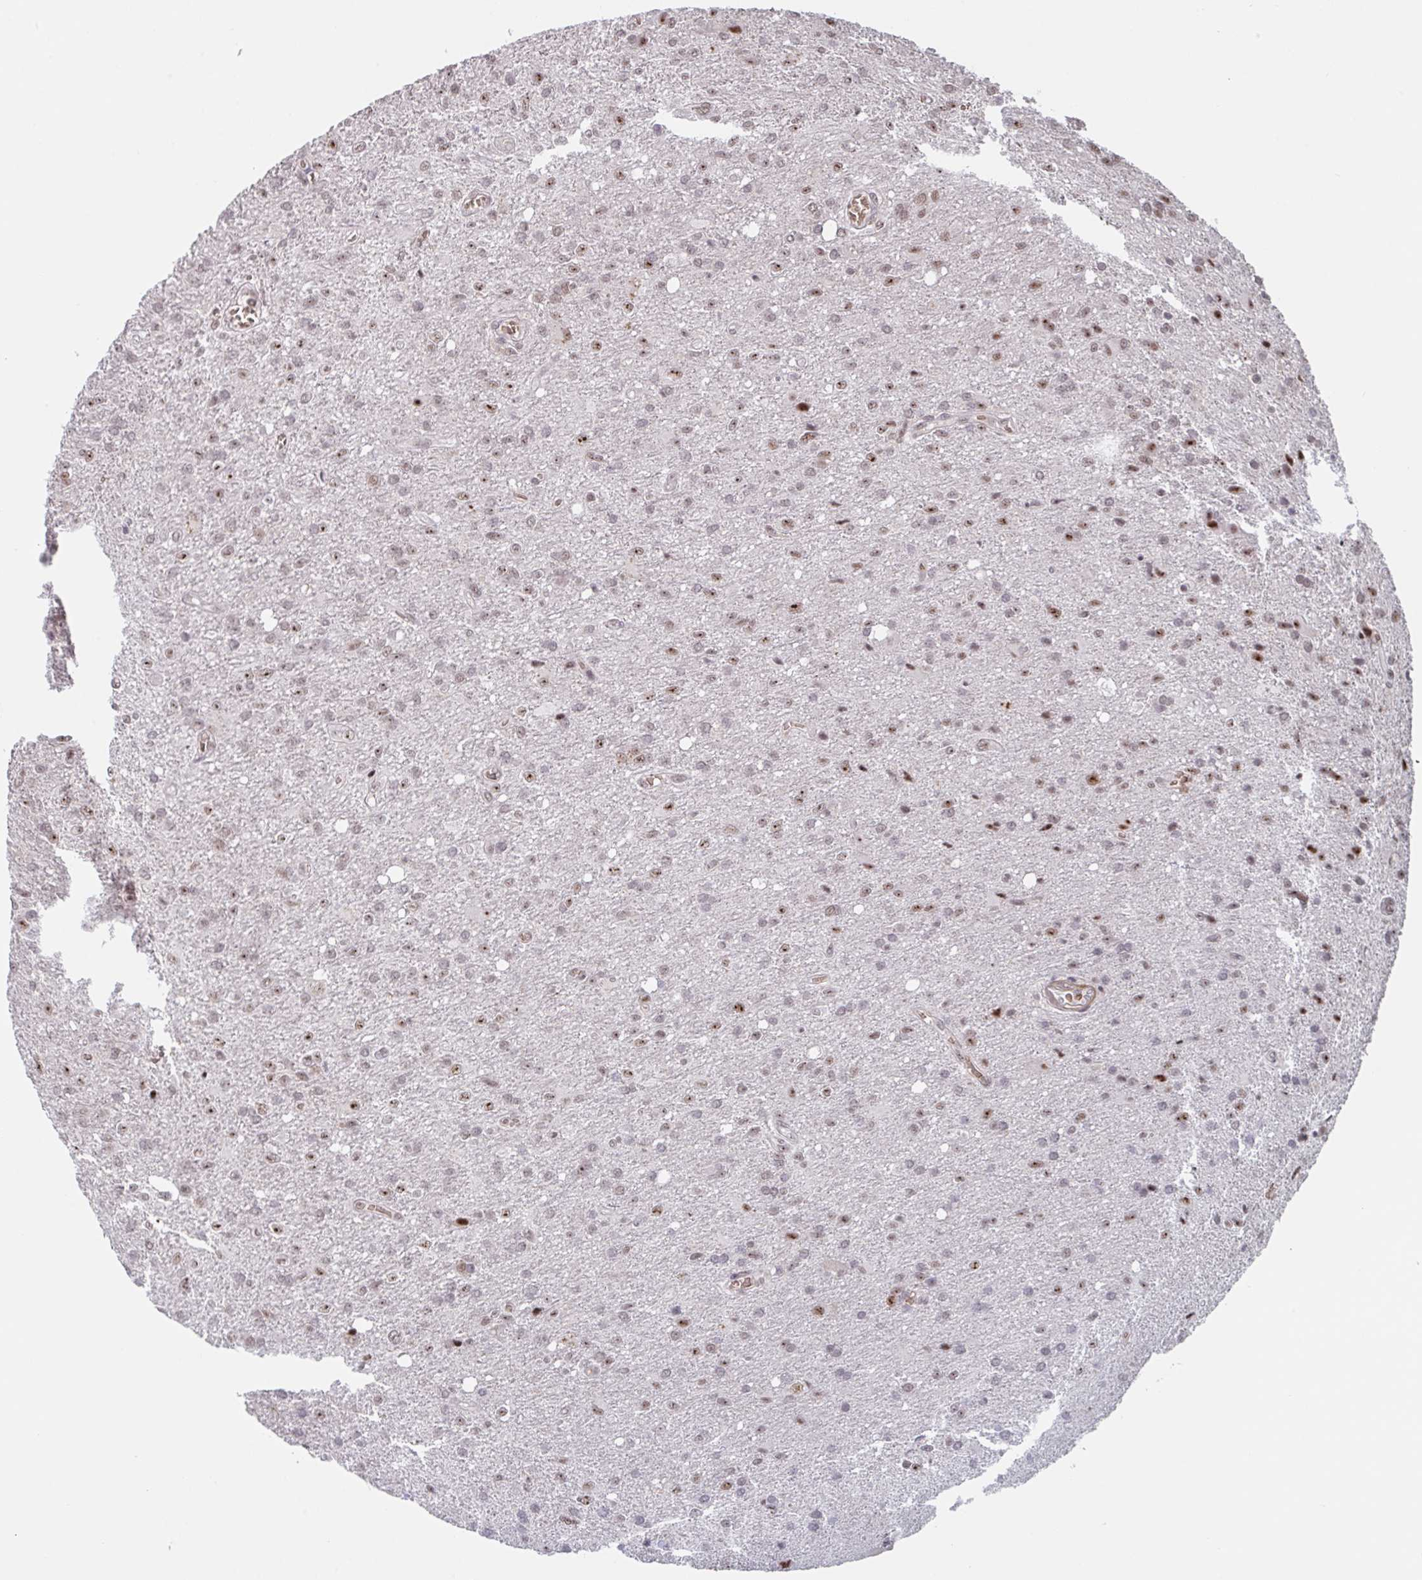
{"staining": {"intensity": "moderate", "quantity": "25%-75%", "location": "nuclear"}, "tissue": "glioma", "cell_type": "Tumor cells", "image_type": "cancer", "snomed": [{"axis": "morphology", "description": "Glioma, malignant, Low grade"}, {"axis": "topography", "description": "Brain"}], "caption": "Immunohistochemical staining of human malignant low-grade glioma demonstrates moderate nuclear protein positivity in approximately 25%-75% of tumor cells.", "gene": "NLRP13", "patient": {"sex": "male", "age": 66}}